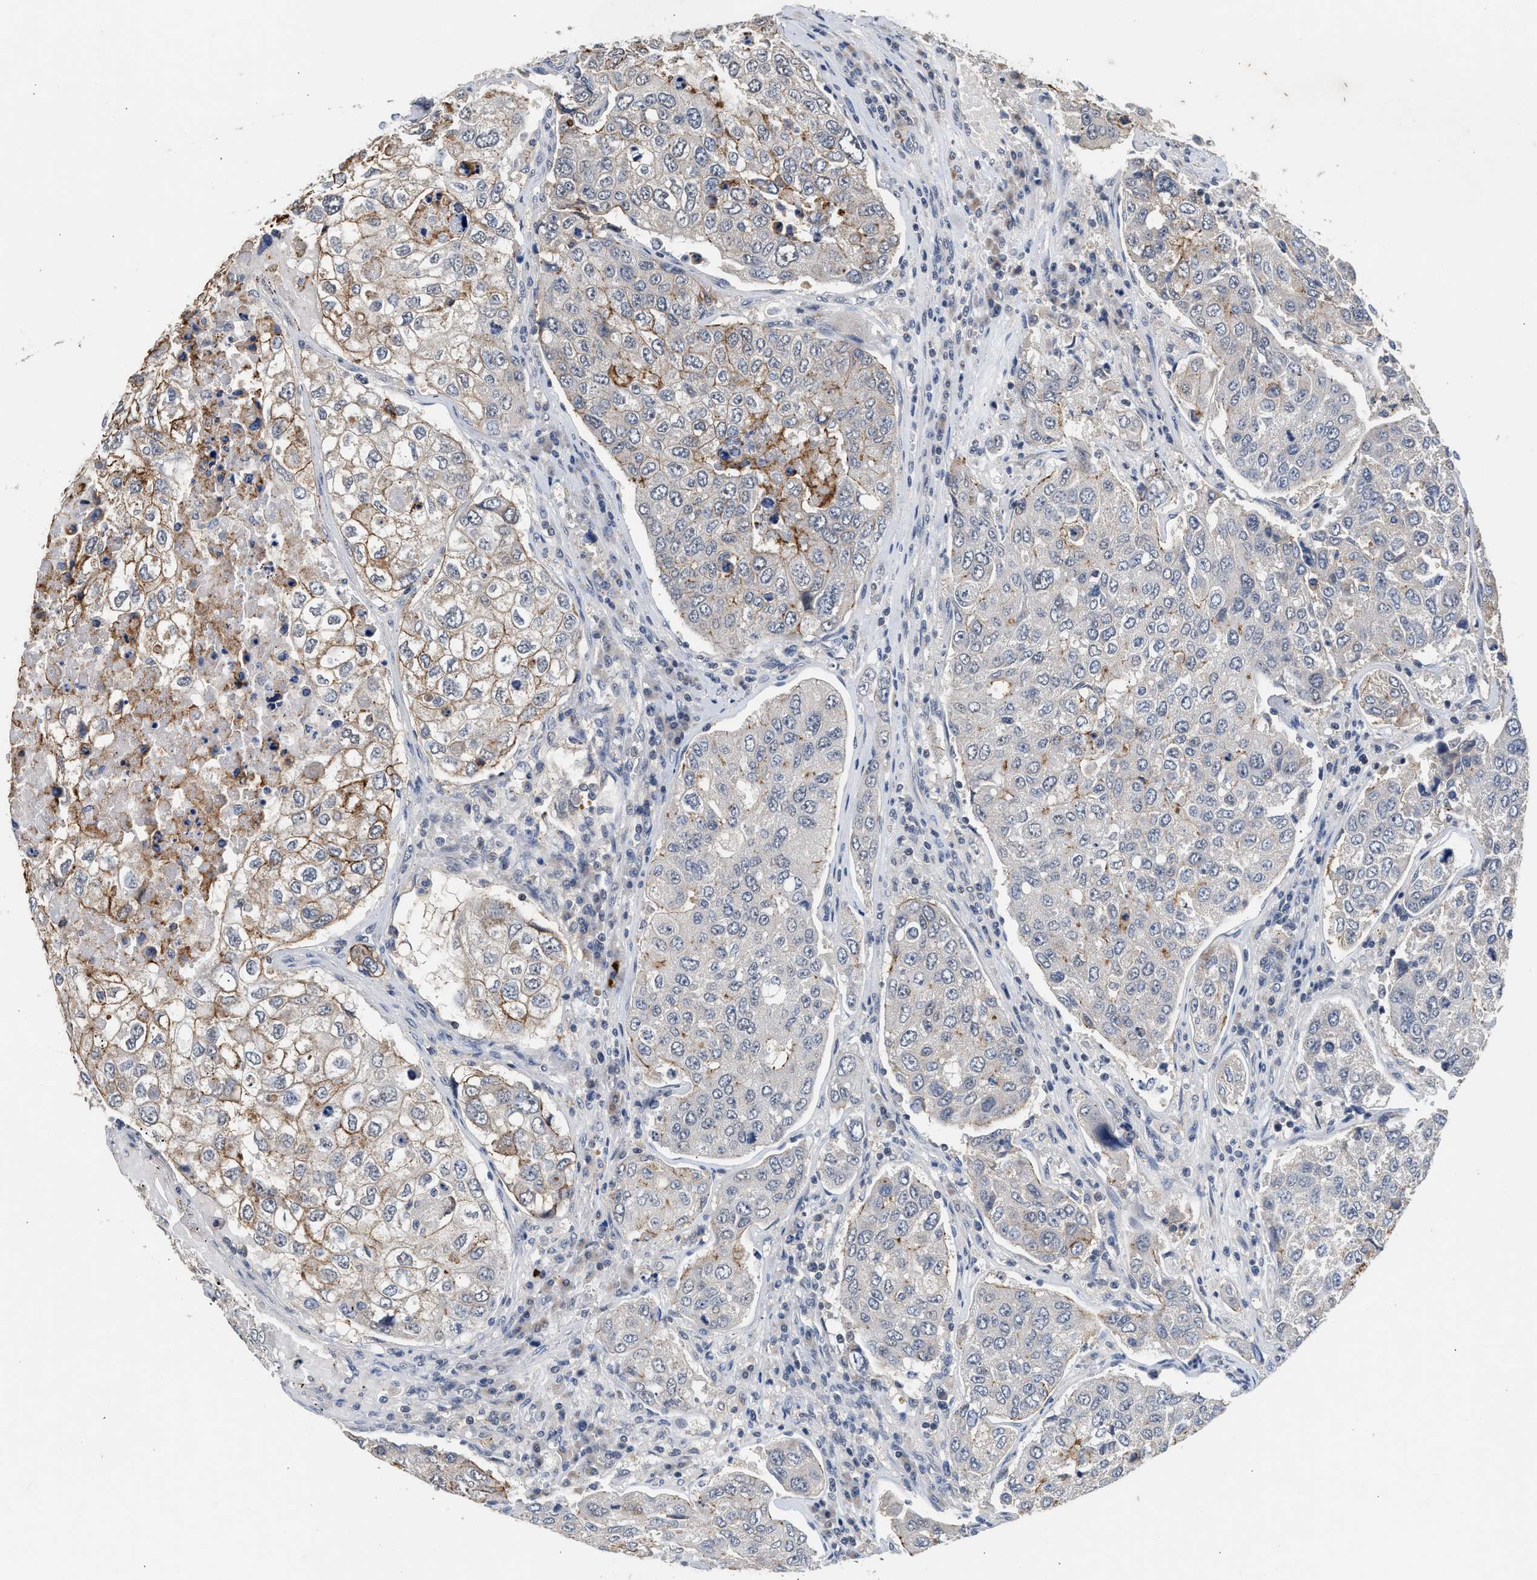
{"staining": {"intensity": "moderate", "quantity": "25%-75%", "location": "cytoplasmic/membranous"}, "tissue": "urothelial cancer", "cell_type": "Tumor cells", "image_type": "cancer", "snomed": [{"axis": "morphology", "description": "Urothelial carcinoma, High grade"}, {"axis": "topography", "description": "Lymph node"}, {"axis": "topography", "description": "Urinary bladder"}], "caption": "Immunohistochemical staining of human urothelial carcinoma (high-grade) exhibits medium levels of moderate cytoplasmic/membranous positivity in about 25%-75% of tumor cells.", "gene": "CSF3R", "patient": {"sex": "male", "age": 51}}